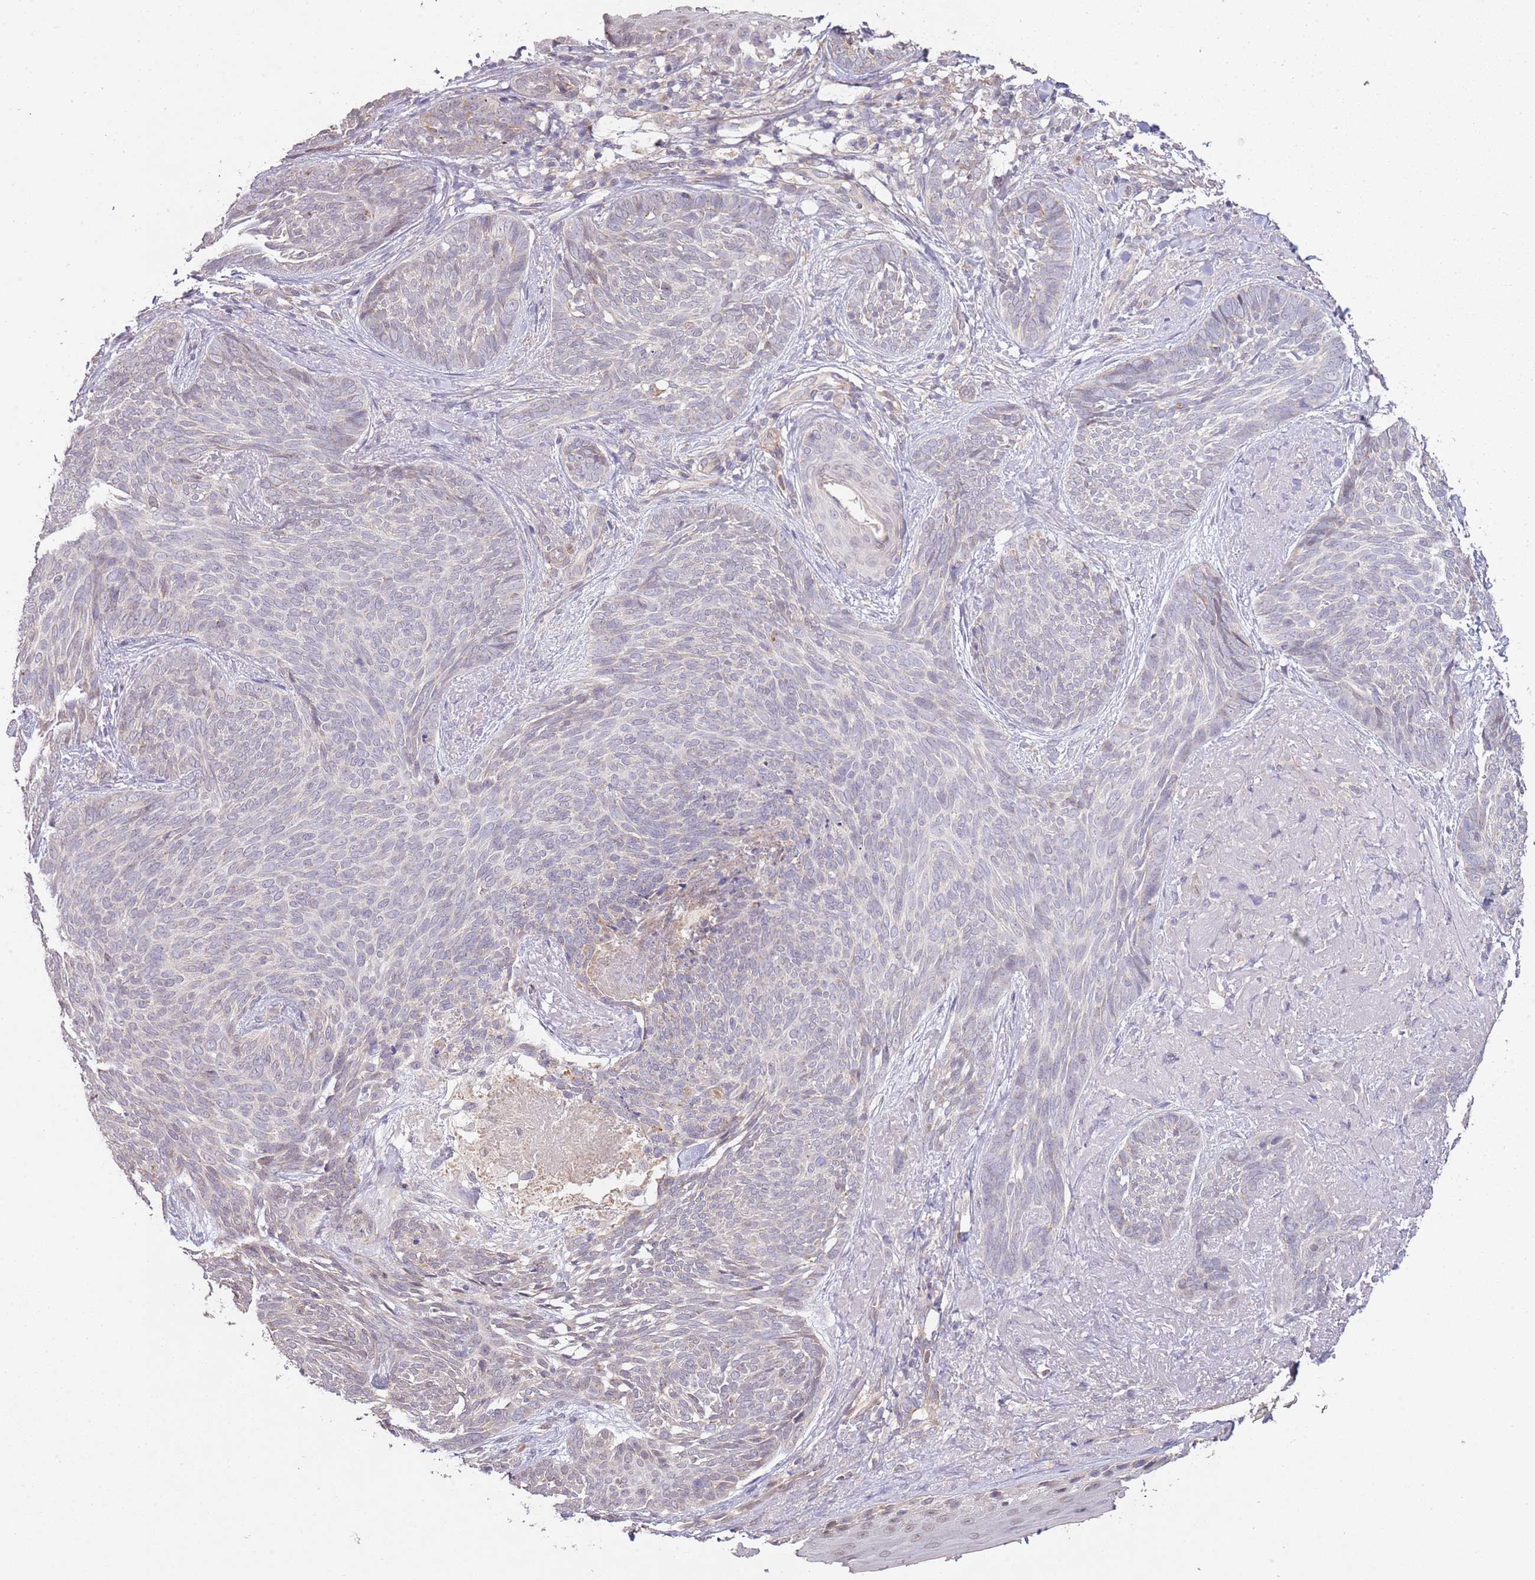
{"staining": {"intensity": "negative", "quantity": "none", "location": "none"}, "tissue": "skin cancer", "cell_type": "Tumor cells", "image_type": "cancer", "snomed": [{"axis": "morphology", "description": "Basal cell carcinoma"}, {"axis": "topography", "description": "Skin"}], "caption": "The image reveals no staining of tumor cells in skin basal cell carcinoma.", "gene": "IVD", "patient": {"sex": "female", "age": 86}}